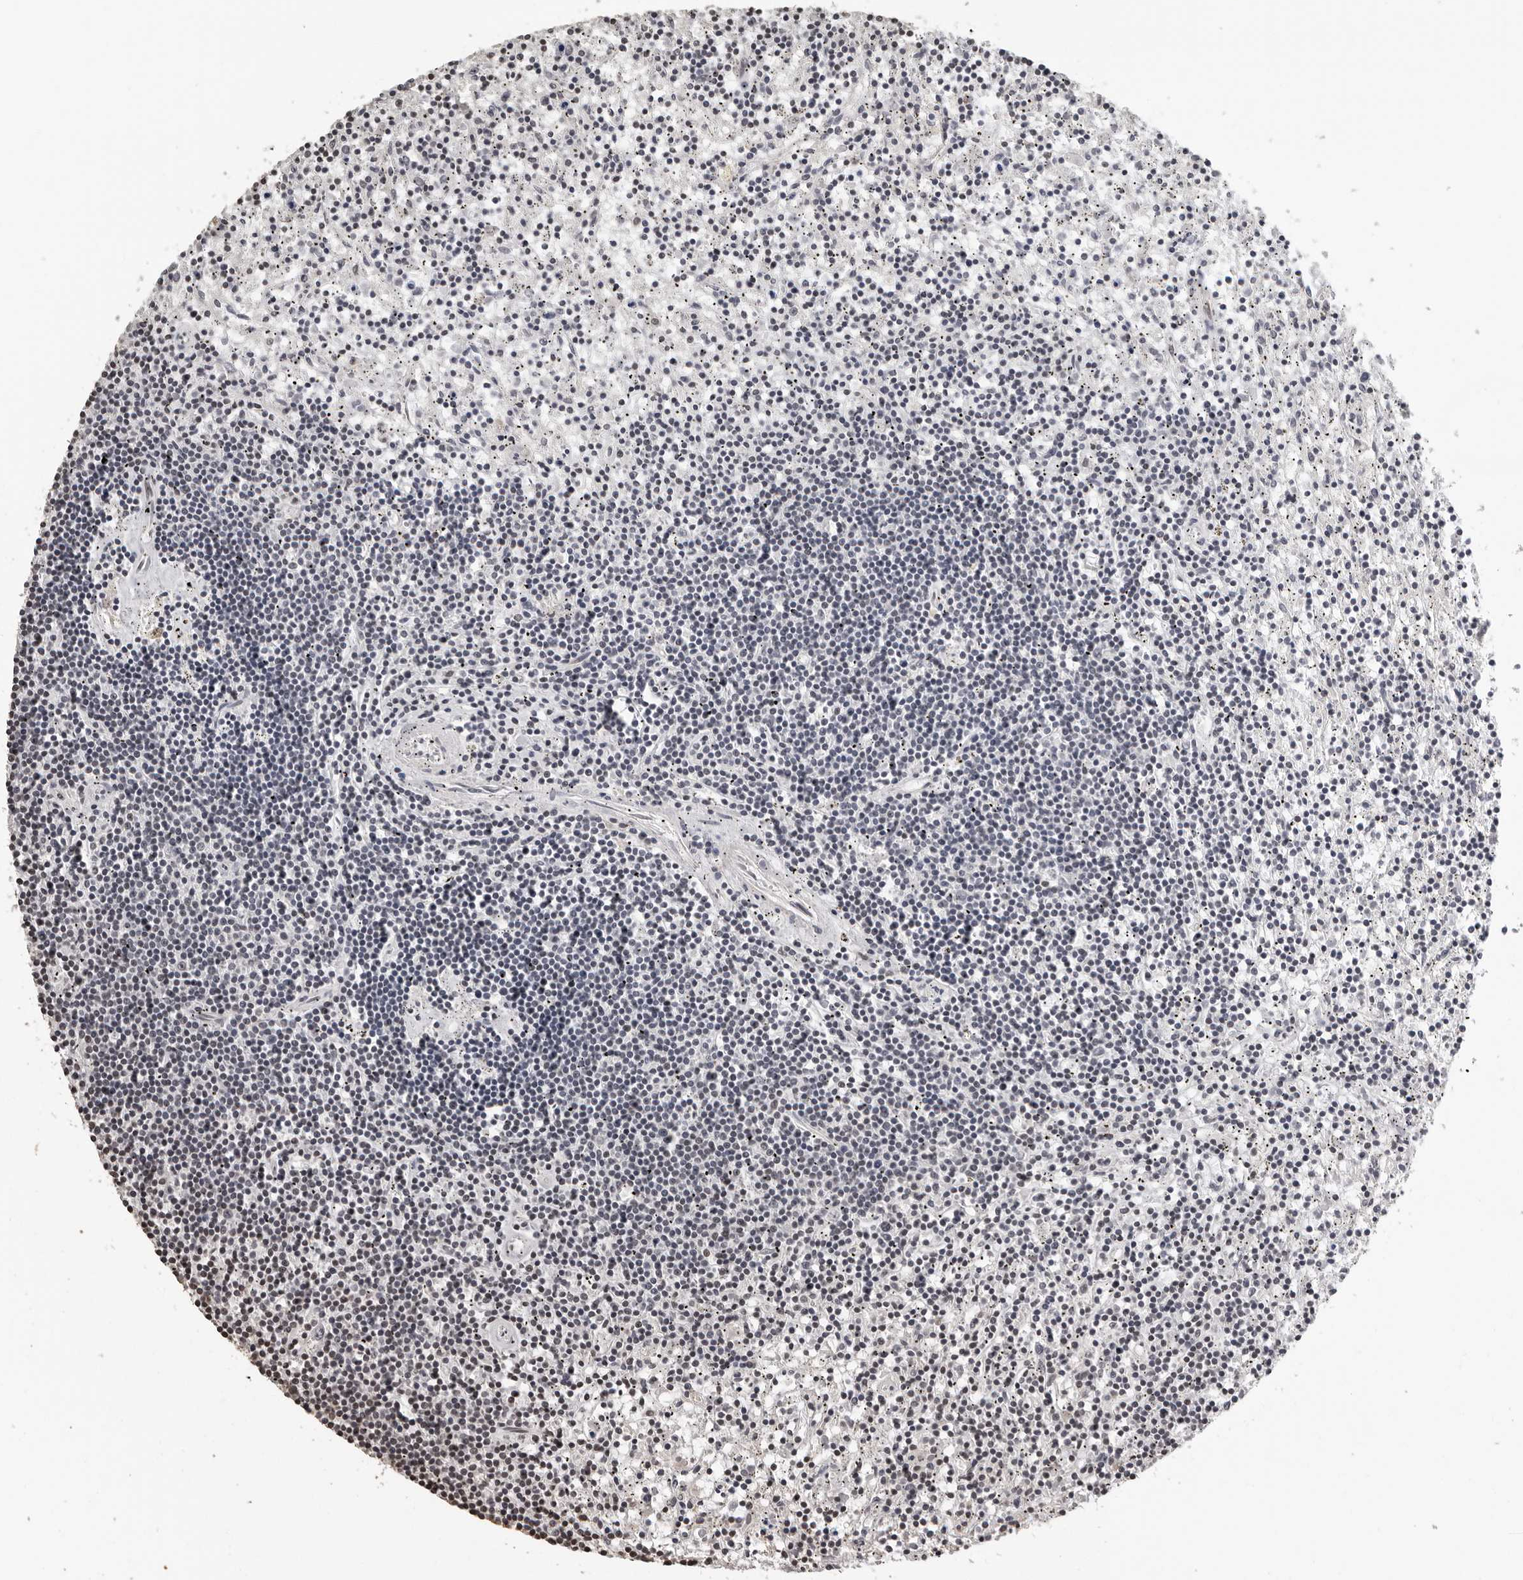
{"staining": {"intensity": "negative", "quantity": "none", "location": "none"}, "tissue": "lymphoma", "cell_type": "Tumor cells", "image_type": "cancer", "snomed": [{"axis": "morphology", "description": "Malignant lymphoma, non-Hodgkin's type, Low grade"}, {"axis": "topography", "description": "Spleen"}], "caption": "The immunohistochemistry image has no significant staining in tumor cells of malignant lymphoma, non-Hodgkin's type (low-grade) tissue.", "gene": "ORC1", "patient": {"sex": "male", "age": 76}}